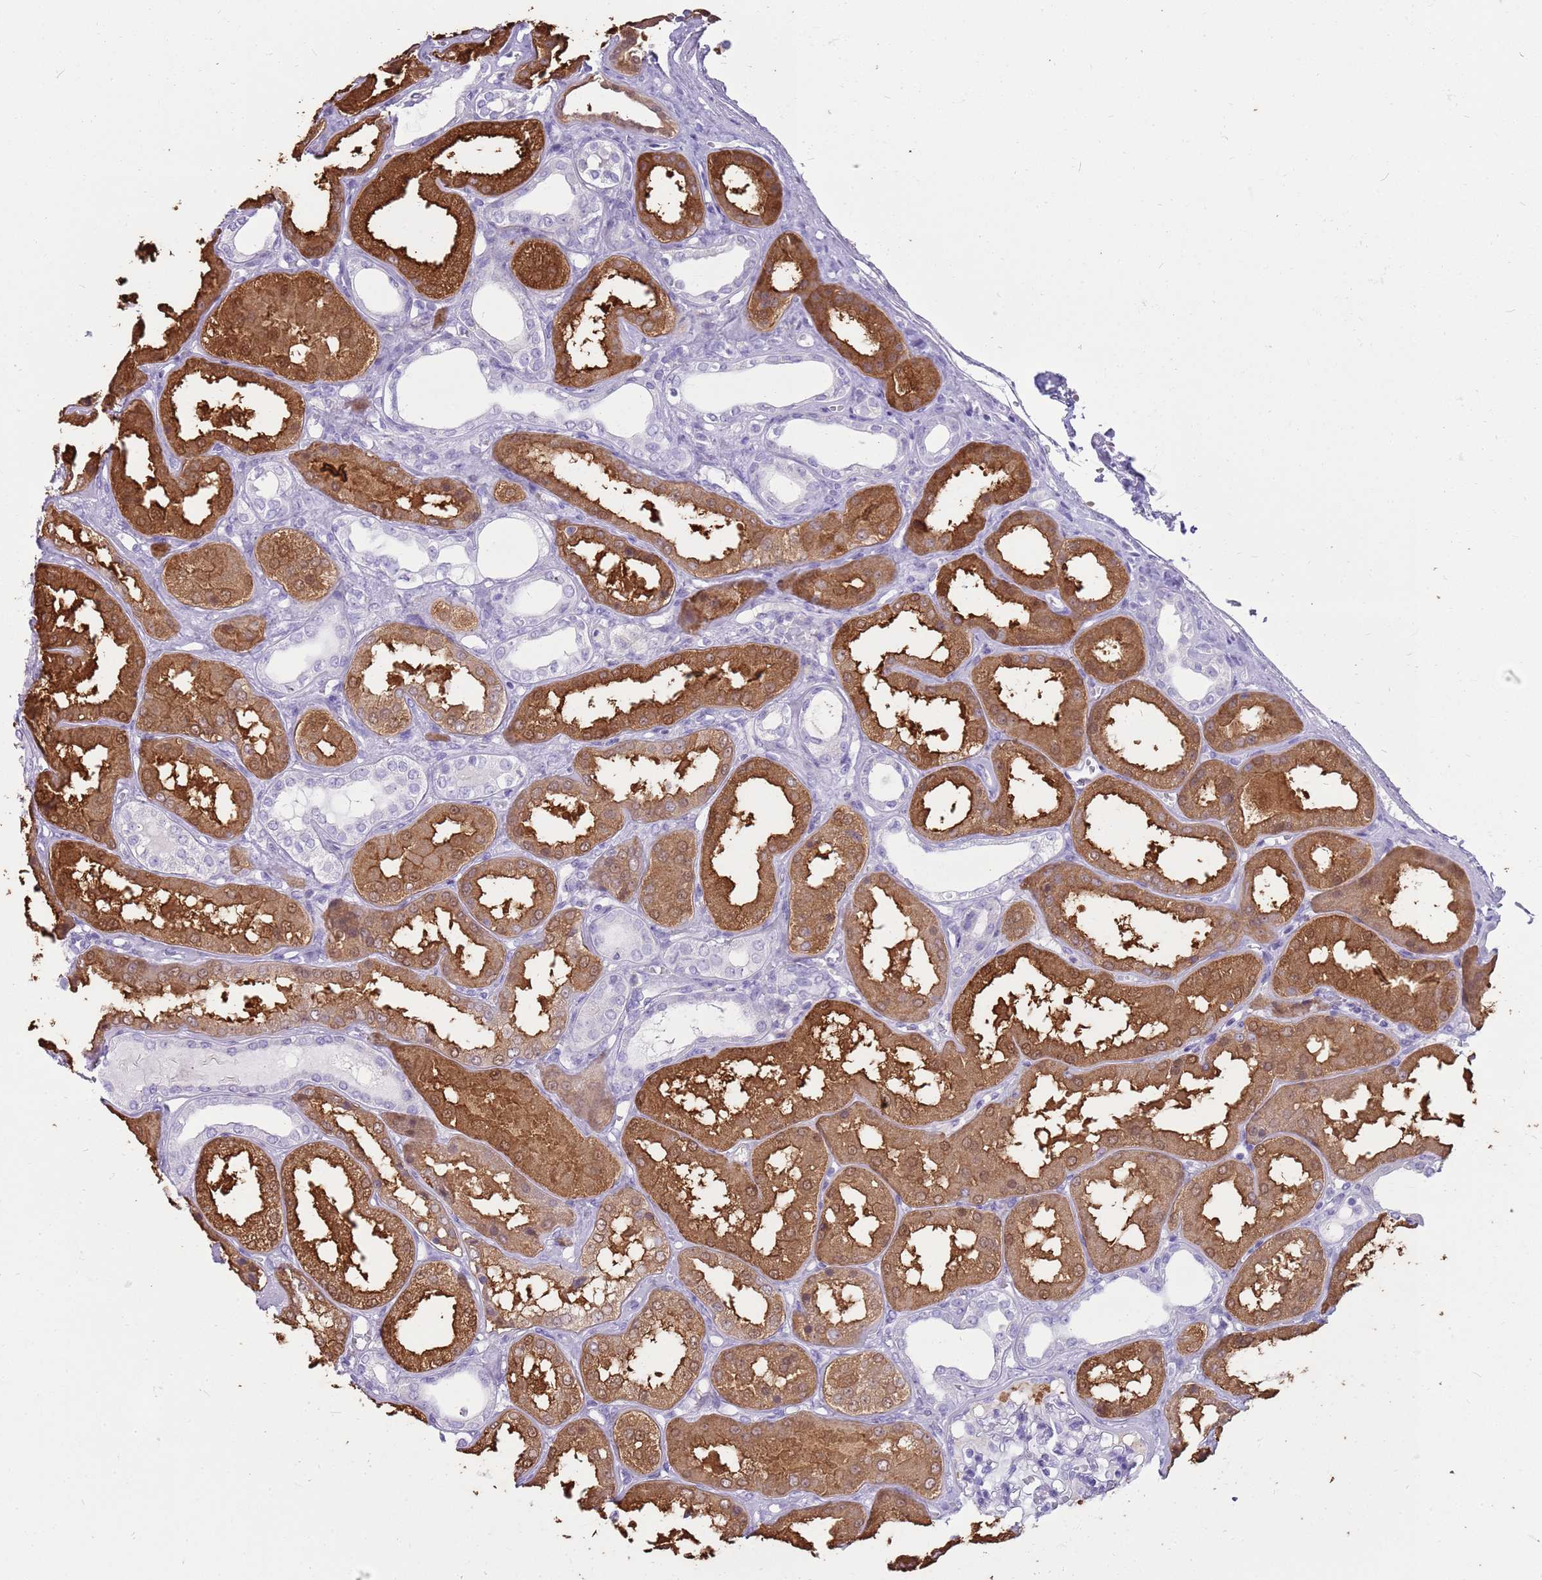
{"staining": {"intensity": "negative", "quantity": "none", "location": "none"}, "tissue": "kidney", "cell_type": "Cells in glomeruli", "image_type": "normal", "snomed": [{"axis": "morphology", "description": "Normal tissue, NOS"}, {"axis": "topography", "description": "Kidney"}], "caption": "This is an immunohistochemistry (IHC) micrograph of unremarkable kidney. There is no staining in cells in glomeruli.", "gene": "ENSG00000271254", "patient": {"sex": "female", "age": 56}}